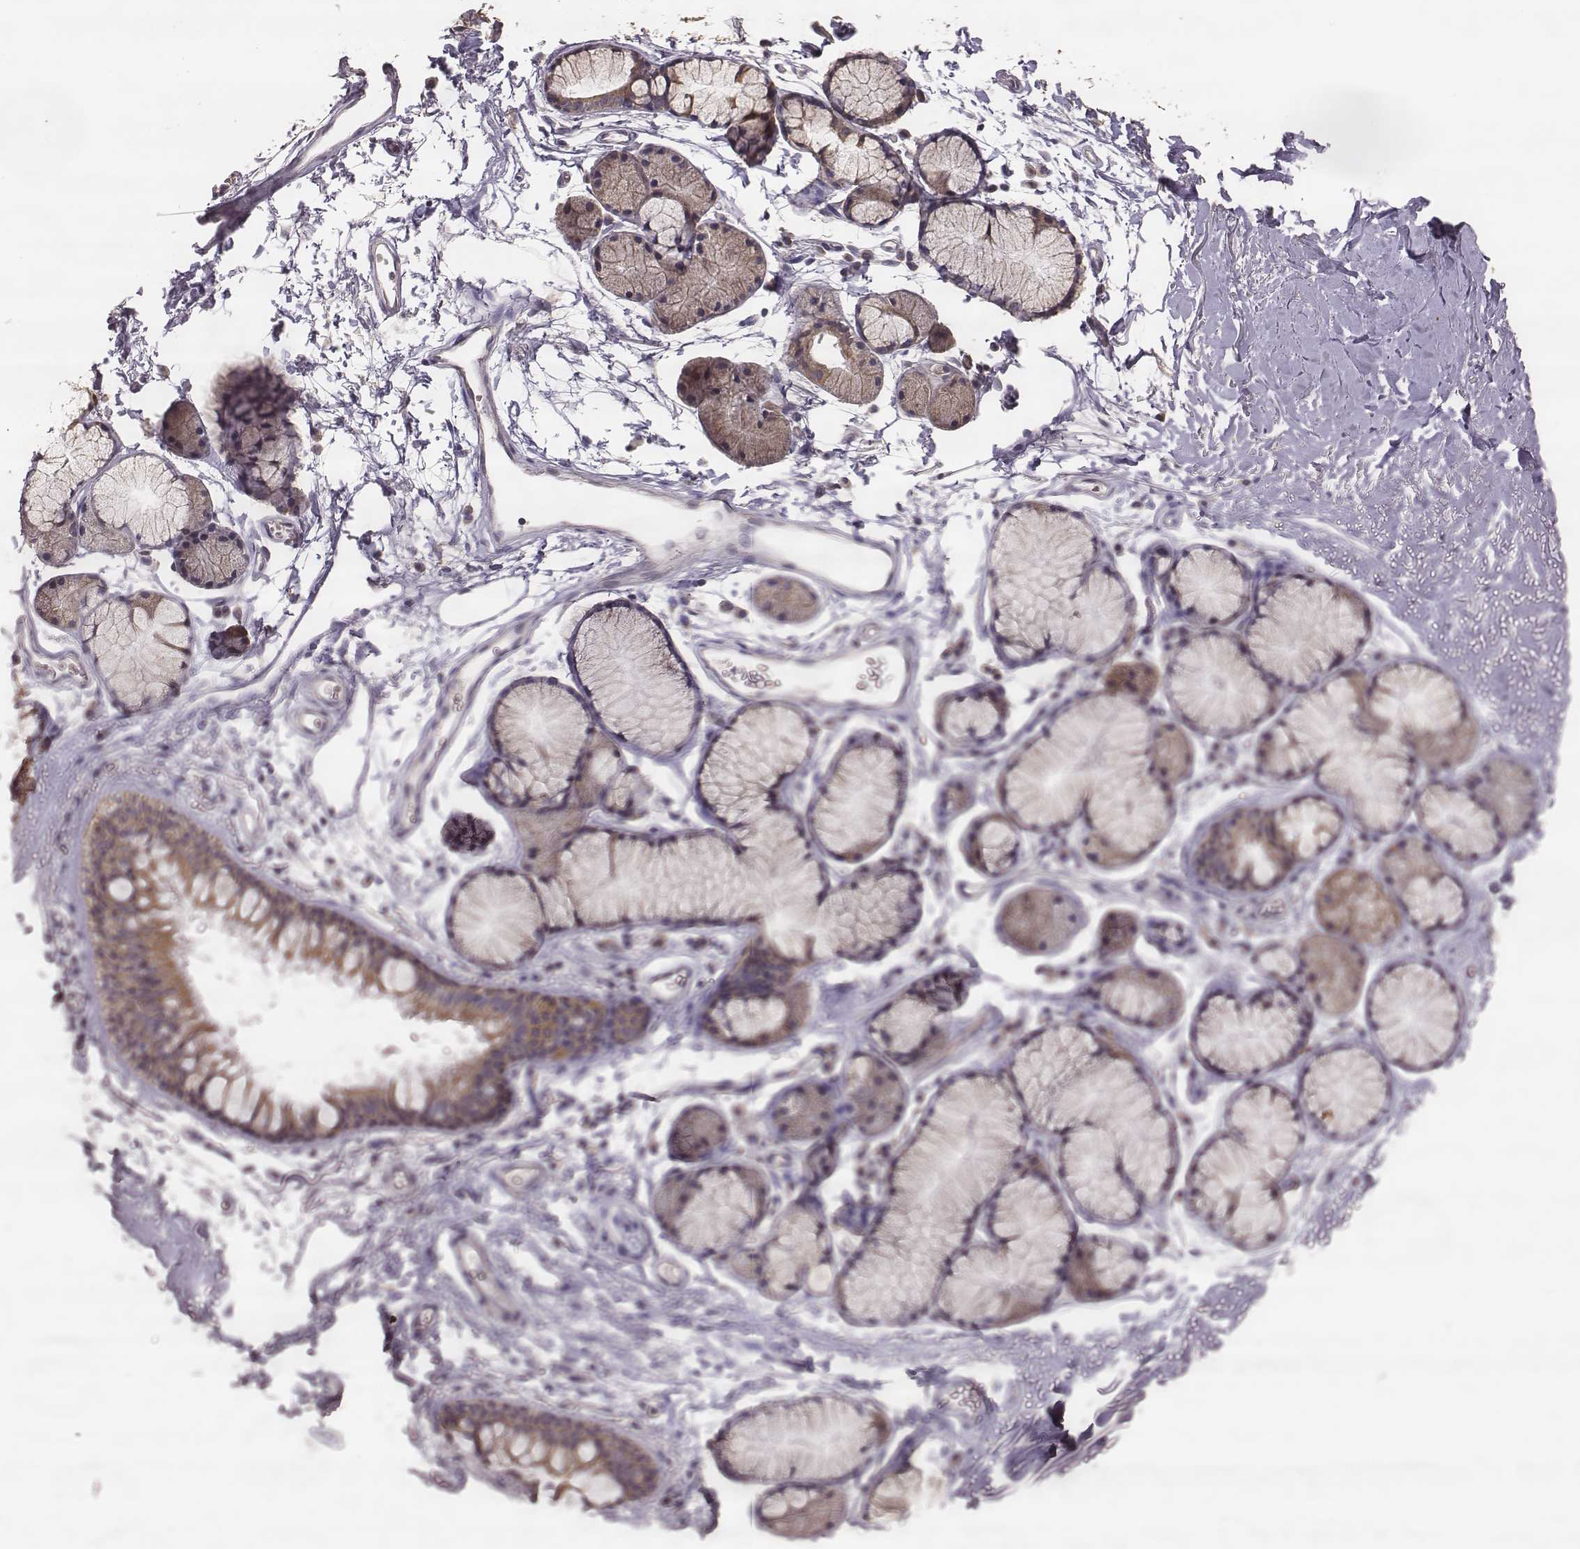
{"staining": {"intensity": "negative", "quantity": "none", "location": "none"}, "tissue": "soft tissue", "cell_type": "Fibroblasts", "image_type": "normal", "snomed": [{"axis": "morphology", "description": "Normal tissue, NOS"}, {"axis": "topography", "description": "Cartilage tissue"}, {"axis": "topography", "description": "Bronchus"}], "caption": "The IHC micrograph has no significant expression in fibroblasts of soft tissue. The staining was performed using DAB to visualize the protein expression in brown, while the nuclei were stained in blue with hematoxylin (Magnification: 20x).", "gene": "HAVCR1", "patient": {"sex": "female", "age": 79}}